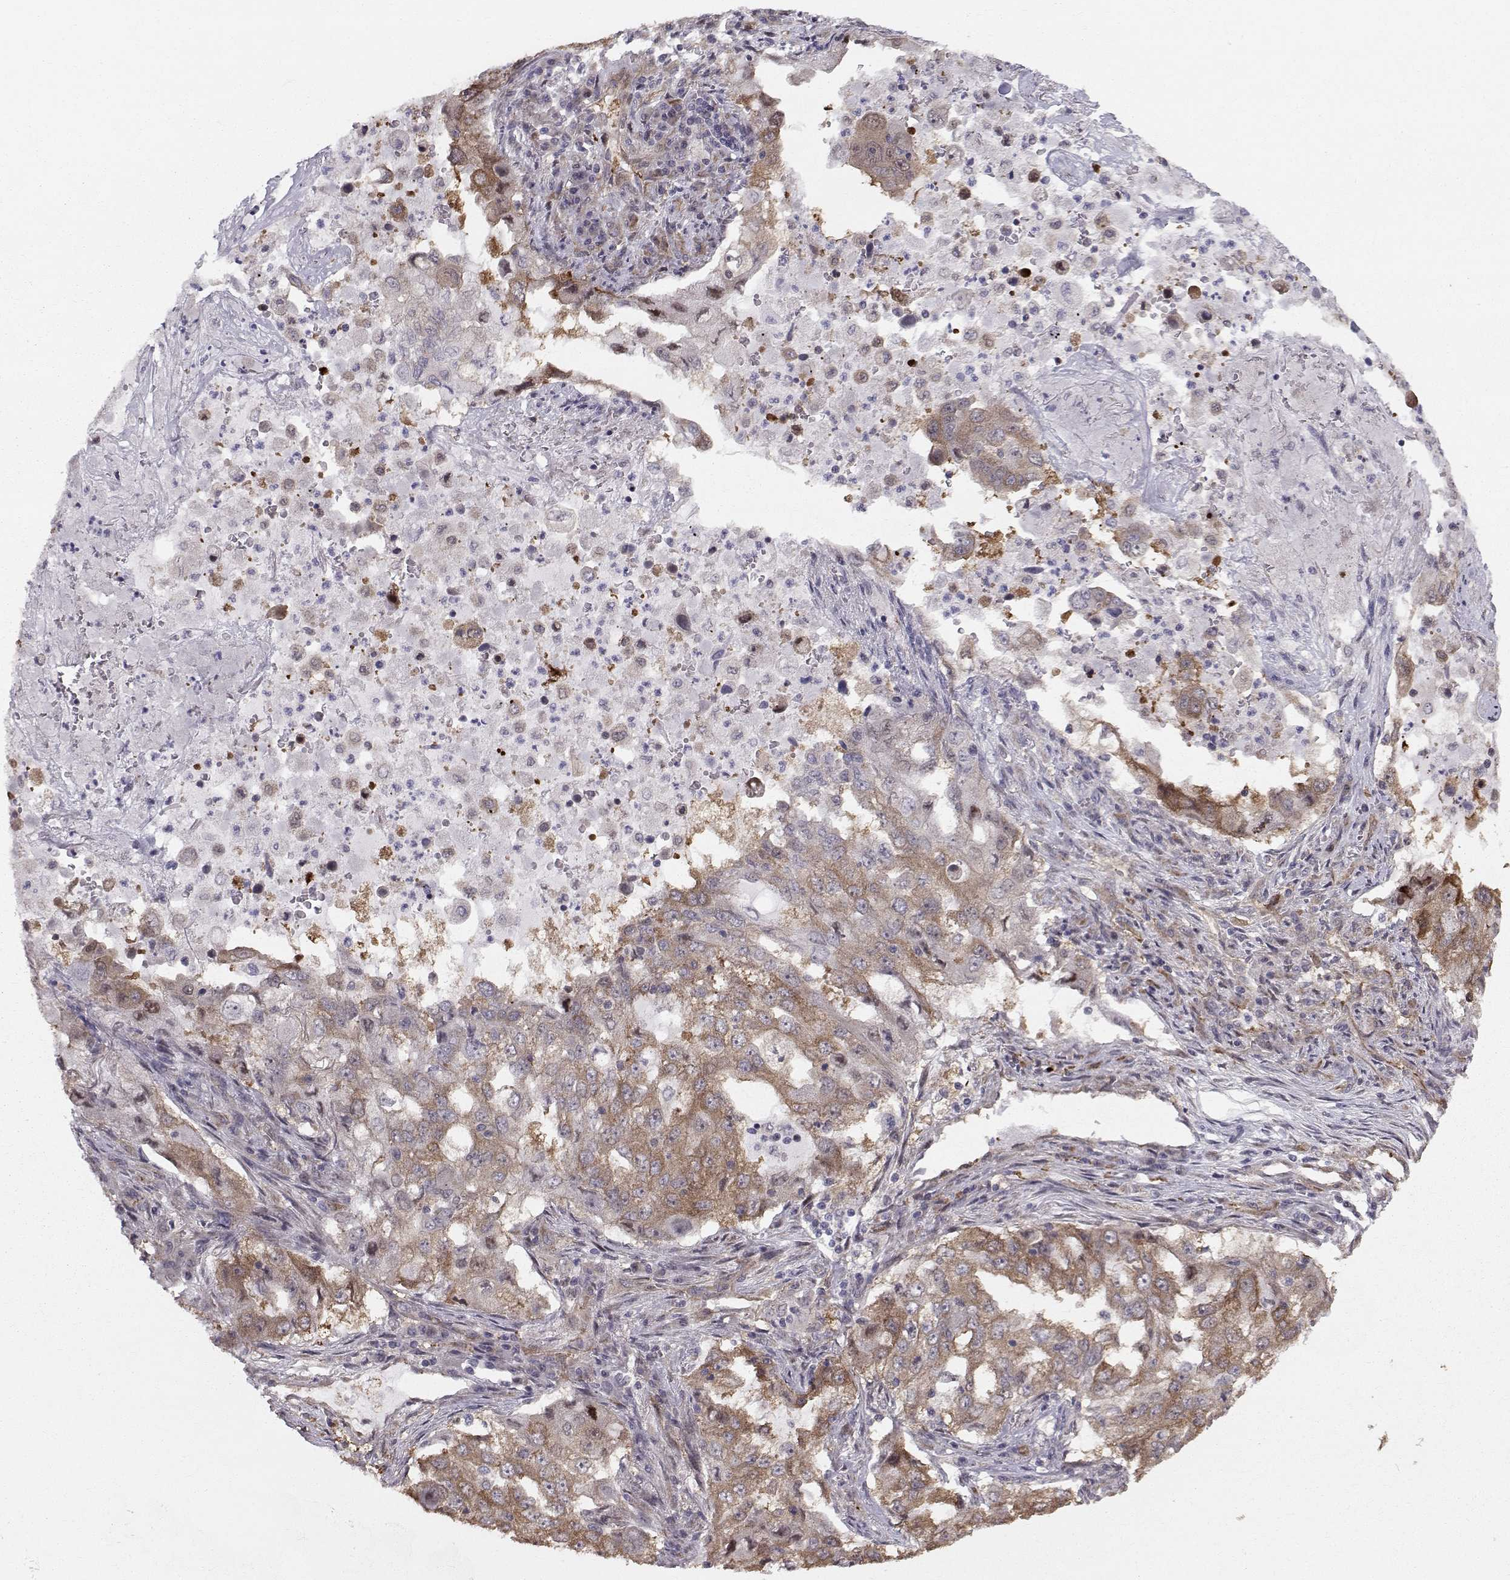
{"staining": {"intensity": "weak", "quantity": "25%-75%", "location": "cytoplasmic/membranous"}, "tissue": "lung cancer", "cell_type": "Tumor cells", "image_type": "cancer", "snomed": [{"axis": "morphology", "description": "Adenocarcinoma, NOS"}, {"axis": "topography", "description": "Lung"}], "caption": "An image showing weak cytoplasmic/membranous expression in approximately 25%-75% of tumor cells in lung cancer (adenocarcinoma), as visualized by brown immunohistochemical staining.", "gene": "HSP90AB1", "patient": {"sex": "female", "age": 61}}